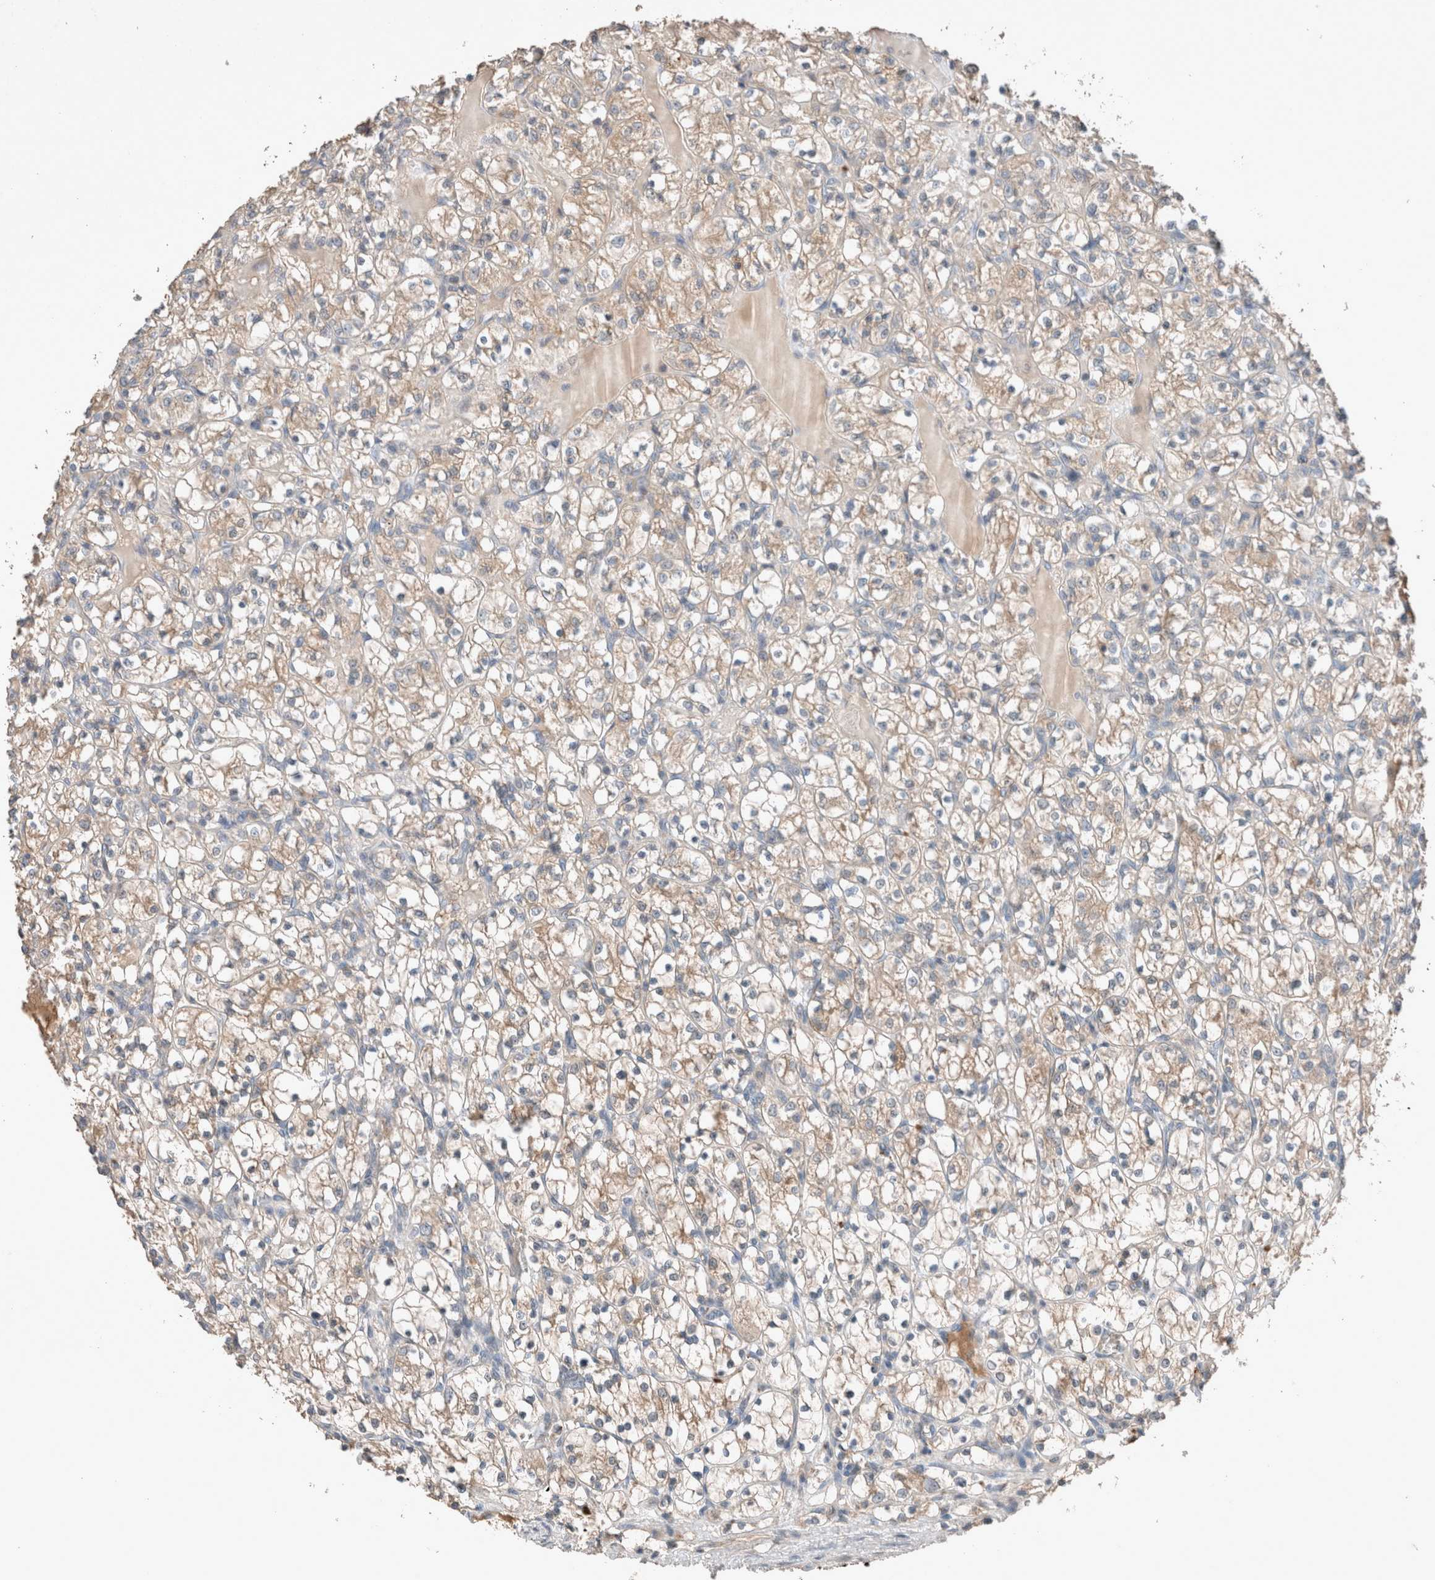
{"staining": {"intensity": "weak", "quantity": ">75%", "location": "cytoplasmic/membranous"}, "tissue": "renal cancer", "cell_type": "Tumor cells", "image_type": "cancer", "snomed": [{"axis": "morphology", "description": "Adenocarcinoma, NOS"}, {"axis": "topography", "description": "Kidney"}], "caption": "This image displays immunohistochemistry (IHC) staining of adenocarcinoma (renal), with low weak cytoplasmic/membranous expression in approximately >75% of tumor cells.", "gene": "UGCG", "patient": {"sex": "female", "age": 69}}